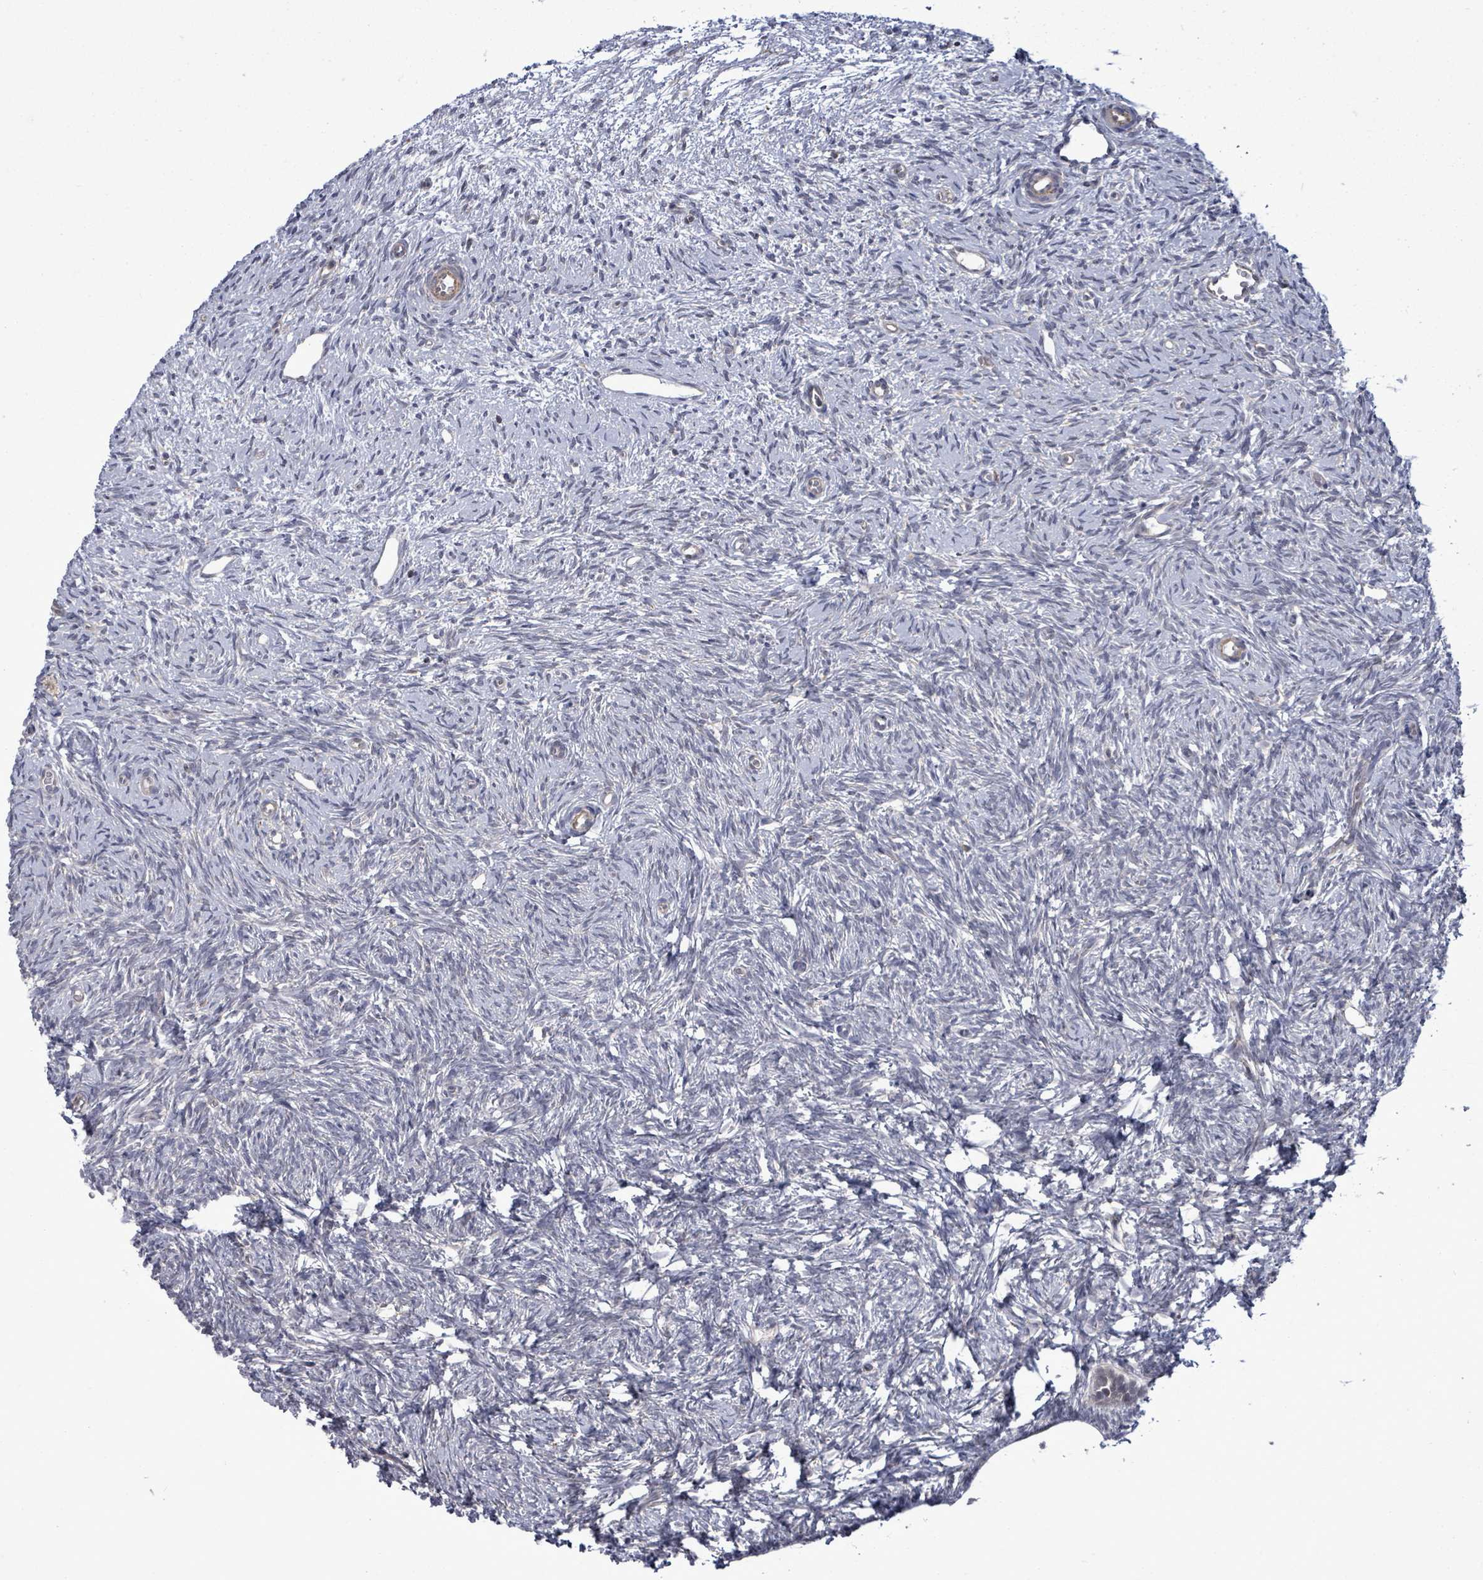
{"staining": {"intensity": "negative", "quantity": "none", "location": "none"}, "tissue": "ovary", "cell_type": "Ovarian stroma cells", "image_type": "normal", "snomed": [{"axis": "morphology", "description": "Normal tissue, NOS"}, {"axis": "topography", "description": "Ovary"}], "caption": "A high-resolution micrograph shows IHC staining of unremarkable ovary, which exhibits no significant positivity in ovarian stroma cells.", "gene": "PAPSS1", "patient": {"sex": "female", "age": 51}}